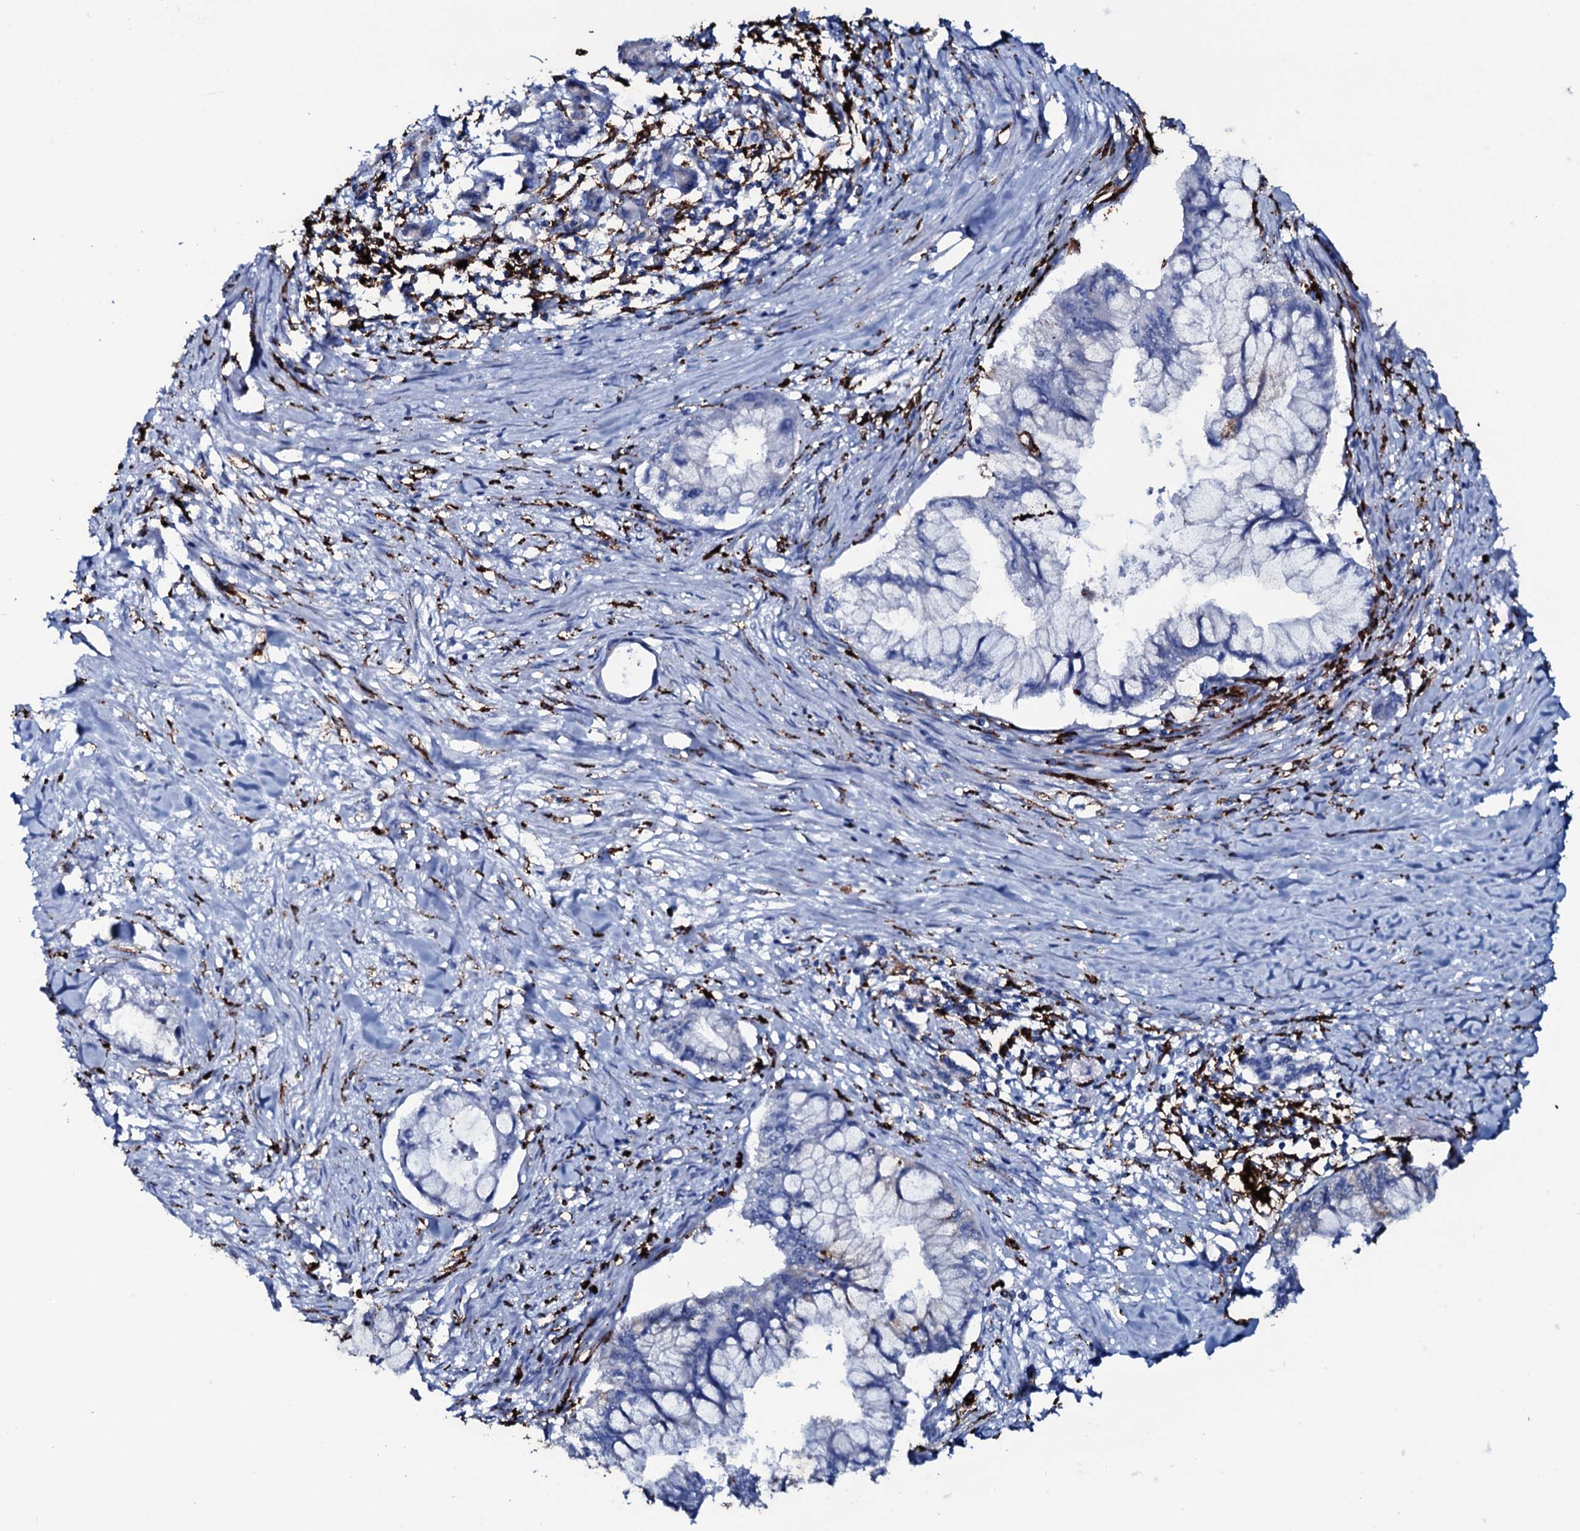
{"staining": {"intensity": "negative", "quantity": "none", "location": "none"}, "tissue": "pancreatic cancer", "cell_type": "Tumor cells", "image_type": "cancer", "snomed": [{"axis": "morphology", "description": "Adenocarcinoma, NOS"}, {"axis": "topography", "description": "Pancreas"}], "caption": "Immunohistochemistry (IHC) photomicrograph of neoplastic tissue: human pancreatic cancer (adenocarcinoma) stained with DAB displays no significant protein staining in tumor cells.", "gene": "OSBPL2", "patient": {"sex": "male", "age": 48}}